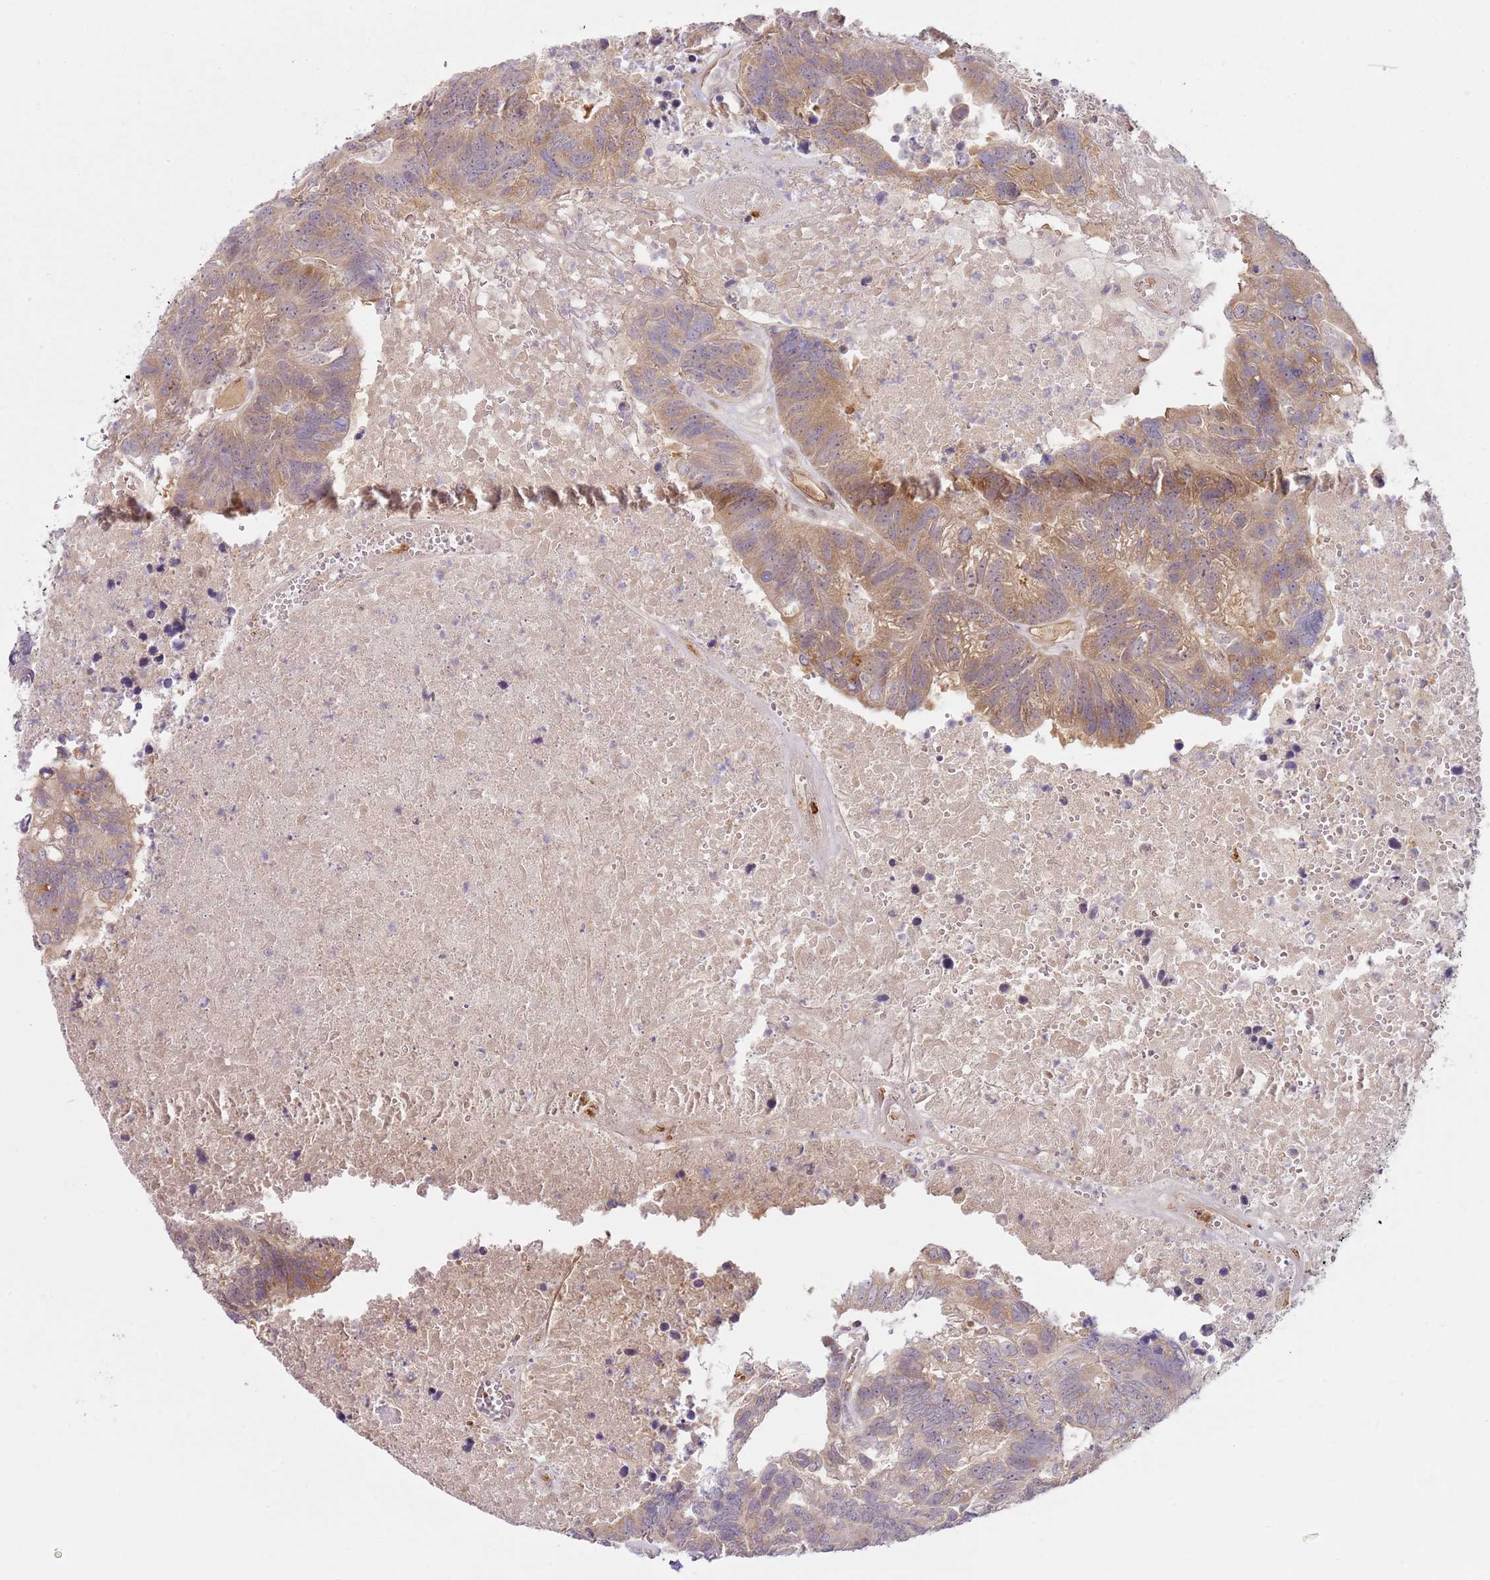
{"staining": {"intensity": "moderate", "quantity": ">75%", "location": "cytoplasmic/membranous"}, "tissue": "colorectal cancer", "cell_type": "Tumor cells", "image_type": "cancer", "snomed": [{"axis": "morphology", "description": "Adenocarcinoma, NOS"}, {"axis": "topography", "description": "Colon"}], "caption": "A brown stain labels moderate cytoplasmic/membranous positivity of a protein in colorectal cancer (adenocarcinoma) tumor cells. The protein of interest is shown in brown color, while the nuclei are stained blue.", "gene": "SKOR2", "patient": {"sex": "female", "age": 48}}